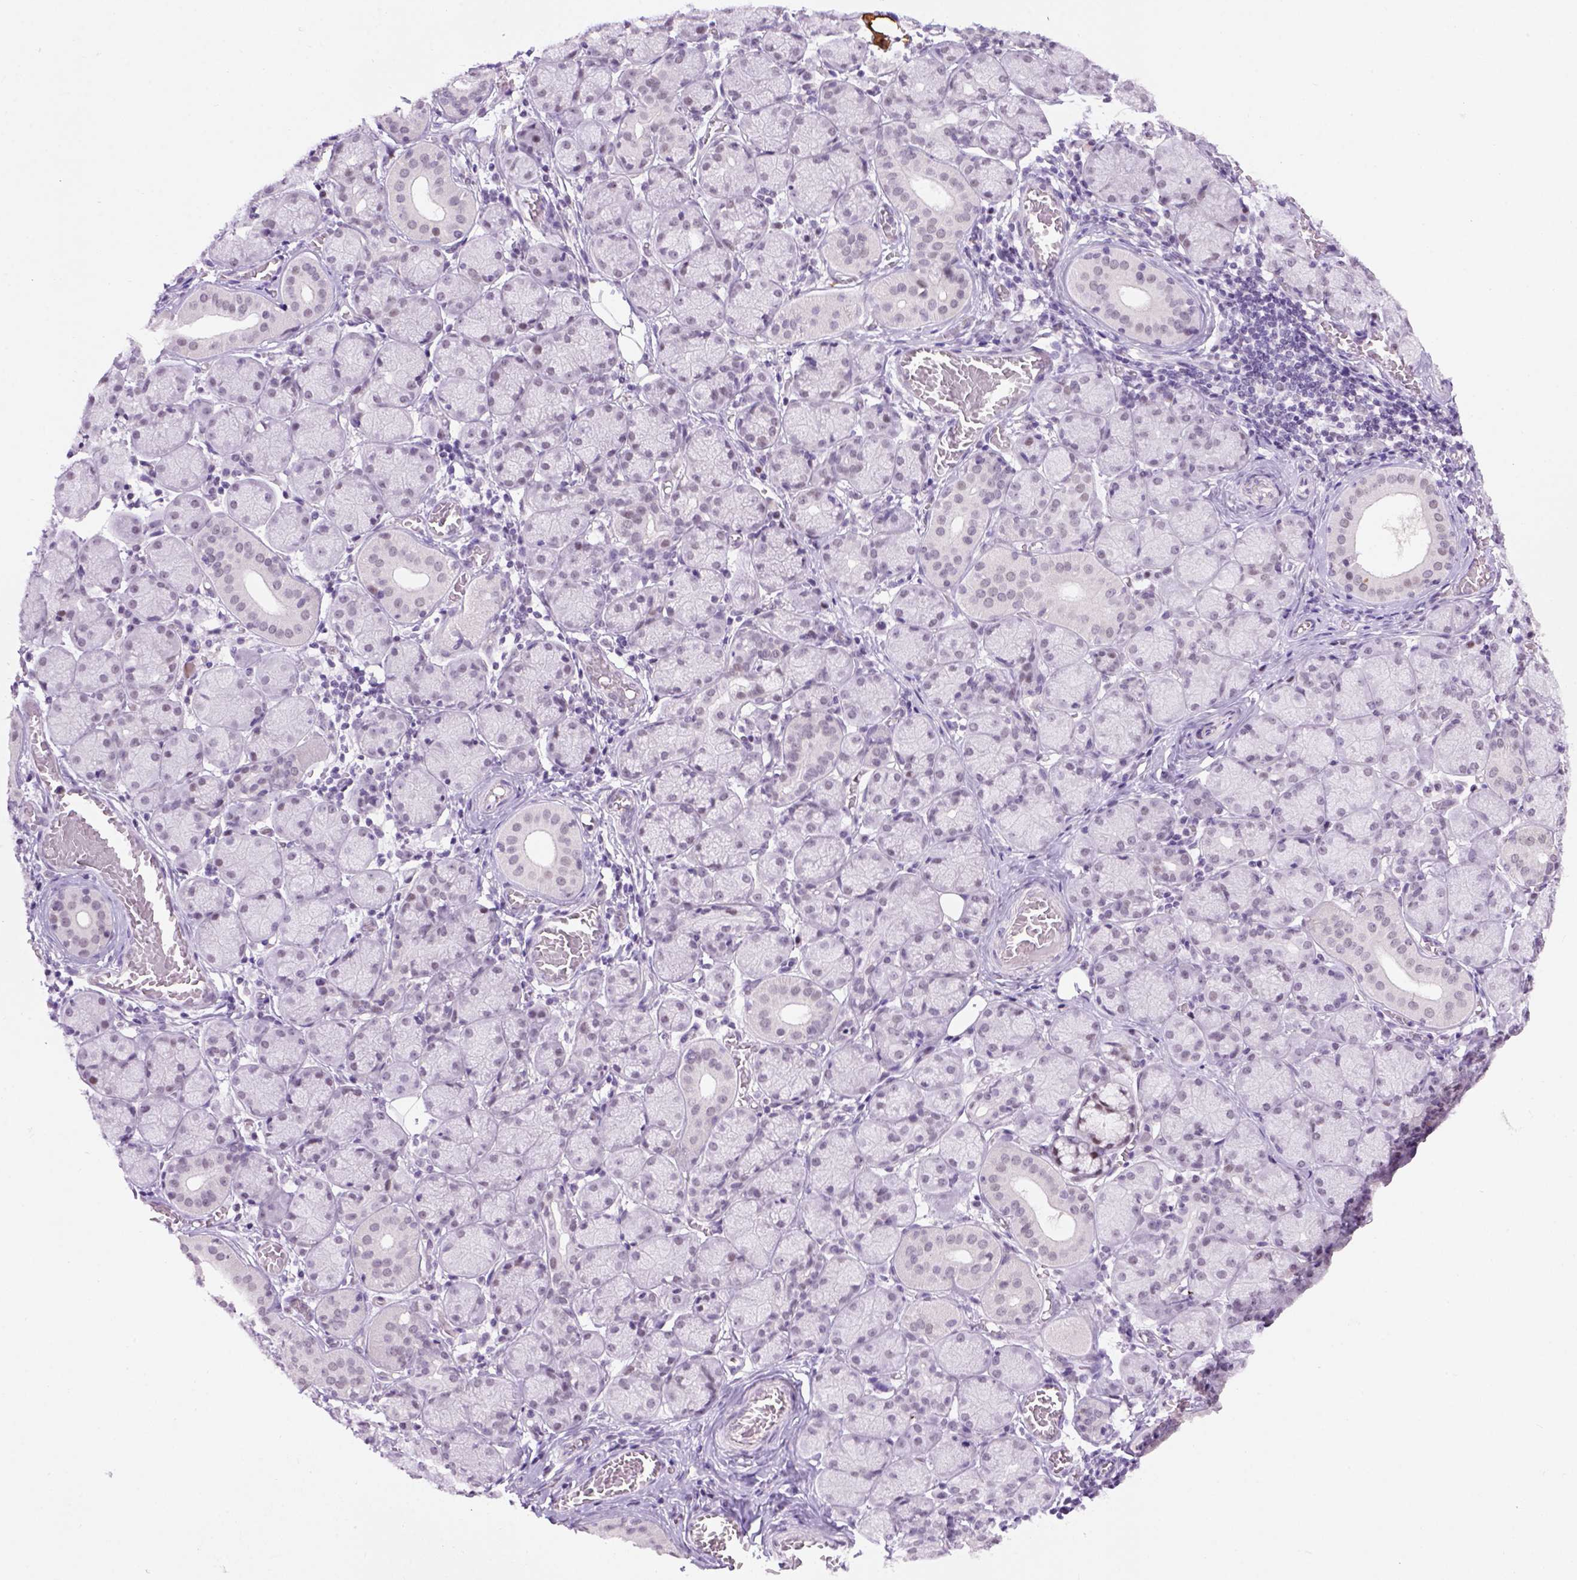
{"staining": {"intensity": "moderate", "quantity": "<25%", "location": "nuclear"}, "tissue": "salivary gland", "cell_type": "Glandular cells", "image_type": "normal", "snomed": [{"axis": "morphology", "description": "Normal tissue, NOS"}, {"axis": "topography", "description": "Salivary gland"}, {"axis": "topography", "description": "Peripheral nerve tissue"}], "caption": "IHC histopathology image of normal salivary gland: human salivary gland stained using immunohistochemistry (IHC) demonstrates low levels of moderate protein expression localized specifically in the nuclear of glandular cells, appearing as a nuclear brown color.", "gene": "TBPL1", "patient": {"sex": "female", "age": 24}}